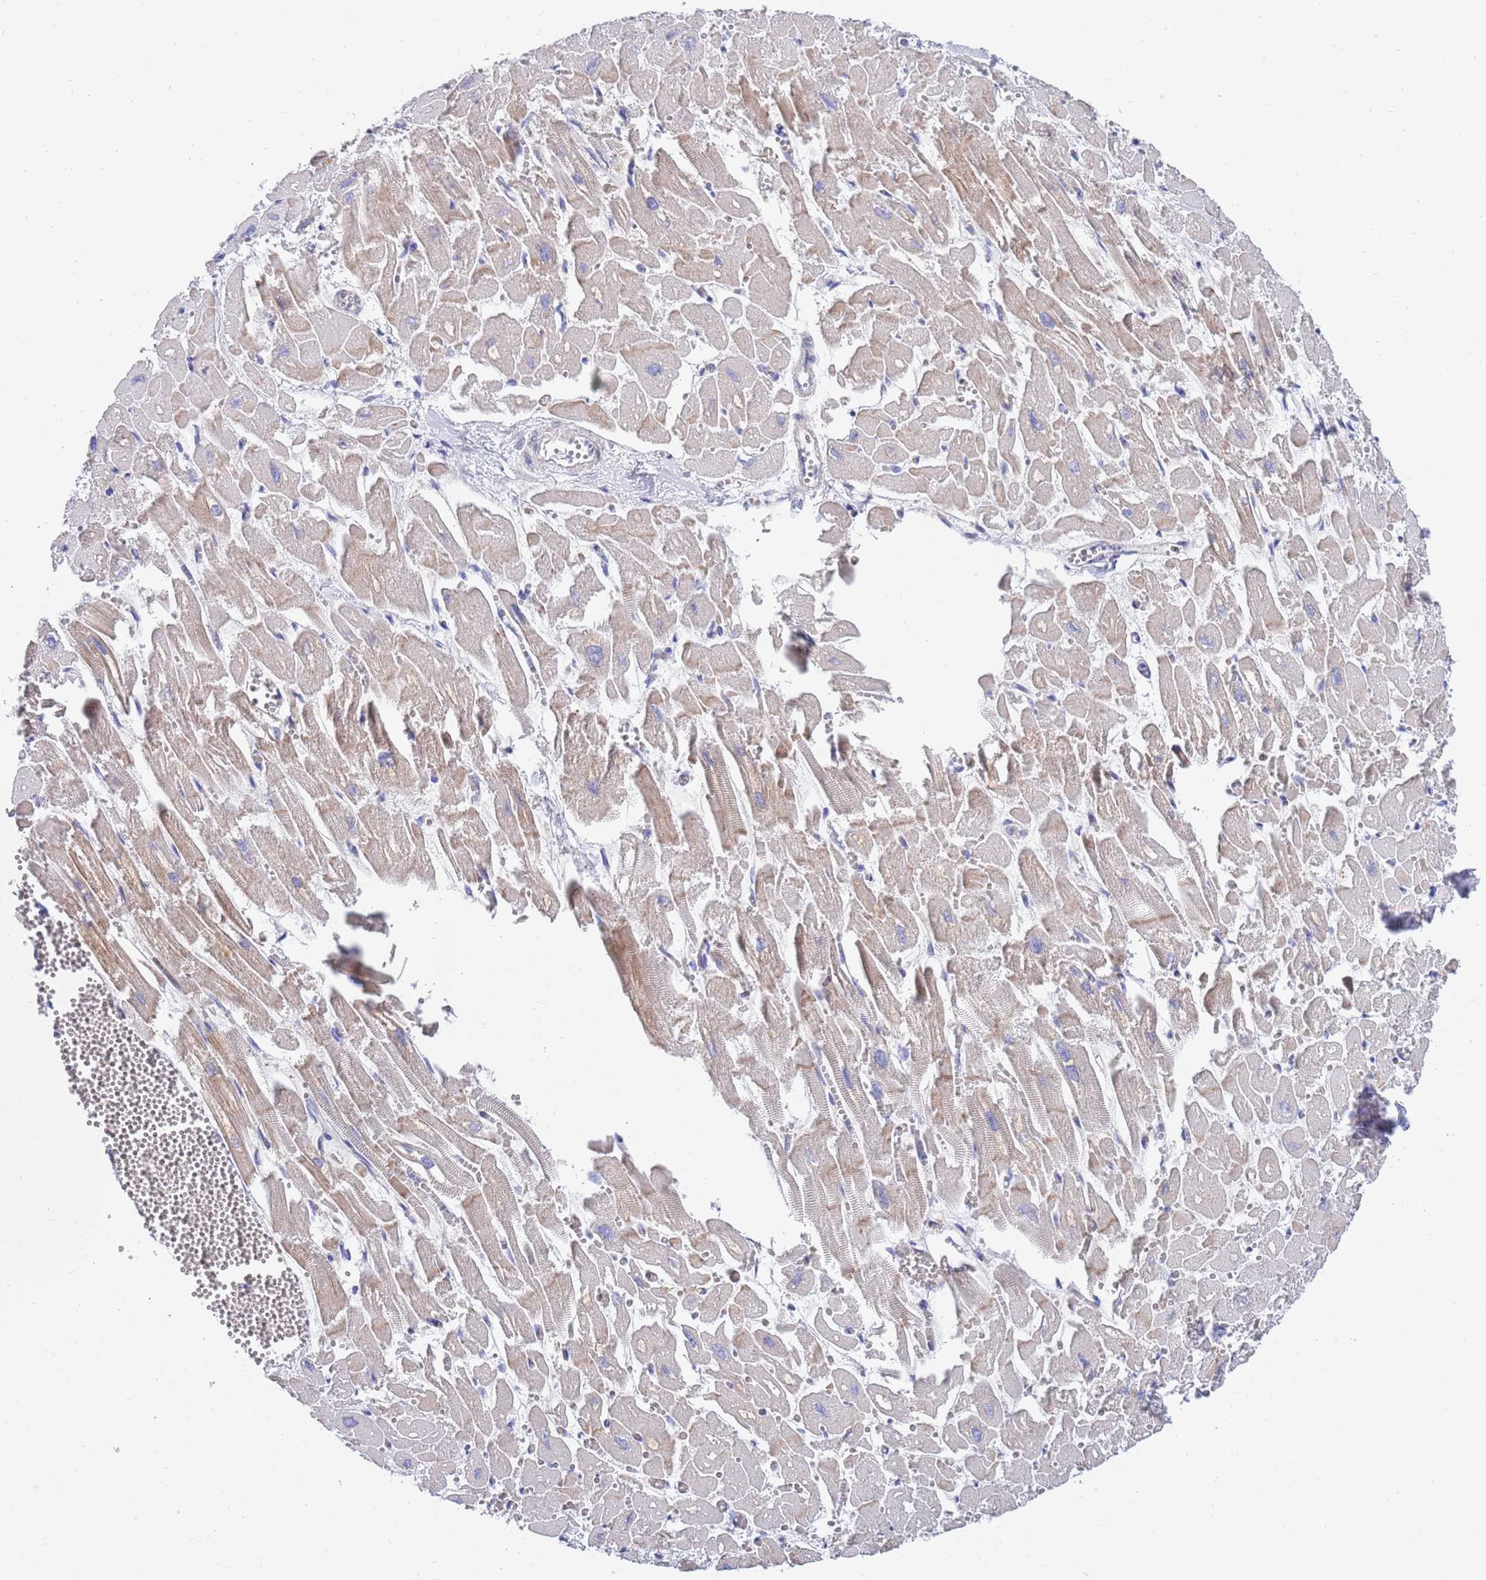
{"staining": {"intensity": "moderate", "quantity": "25%-75%", "location": "cytoplasmic/membranous"}, "tissue": "heart muscle", "cell_type": "Cardiomyocytes", "image_type": "normal", "snomed": [{"axis": "morphology", "description": "Normal tissue, NOS"}, {"axis": "topography", "description": "Heart"}], "caption": "Heart muscle stained with DAB (3,3'-diaminobenzidine) immunohistochemistry reveals medium levels of moderate cytoplasmic/membranous expression in approximately 25%-75% of cardiomyocytes.", "gene": "EMC8", "patient": {"sex": "male", "age": 54}}